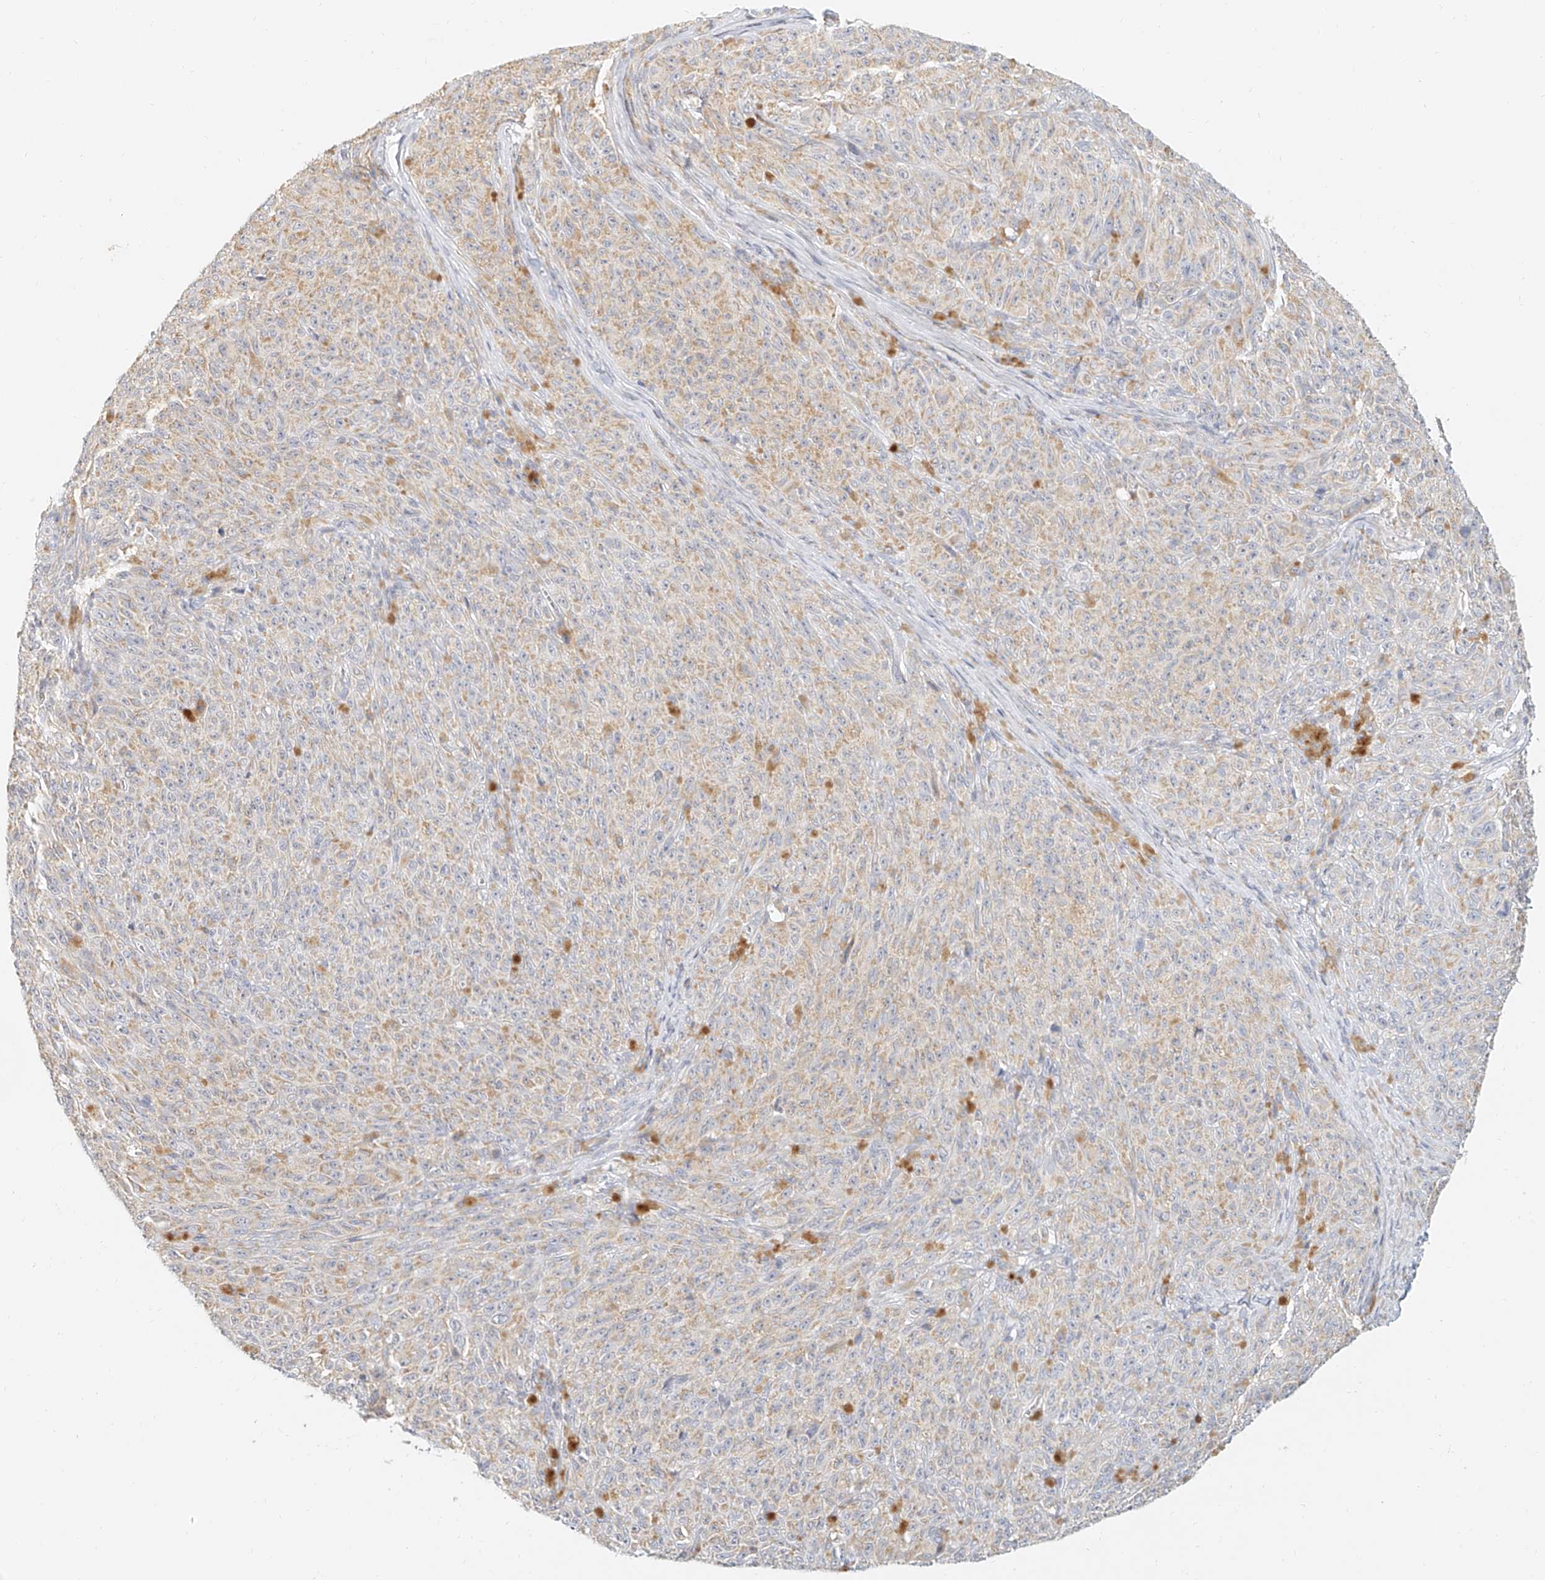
{"staining": {"intensity": "weak", "quantity": "25%-75%", "location": "cytoplasmic/membranous"}, "tissue": "melanoma", "cell_type": "Tumor cells", "image_type": "cancer", "snomed": [{"axis": "morphology", "description": "Malignant melanoma, NOS"}, {"axis": "topography", "description": "Skin"}], "caption": "Immunohistochemical staining of human malignant melanoma displays low levels of weak cytoplasmic/membranous protein staining in approximately 25%-75% of tumor cells.", "gene": "CXorf58", "patient": {"sex": "female", "age": 82}}